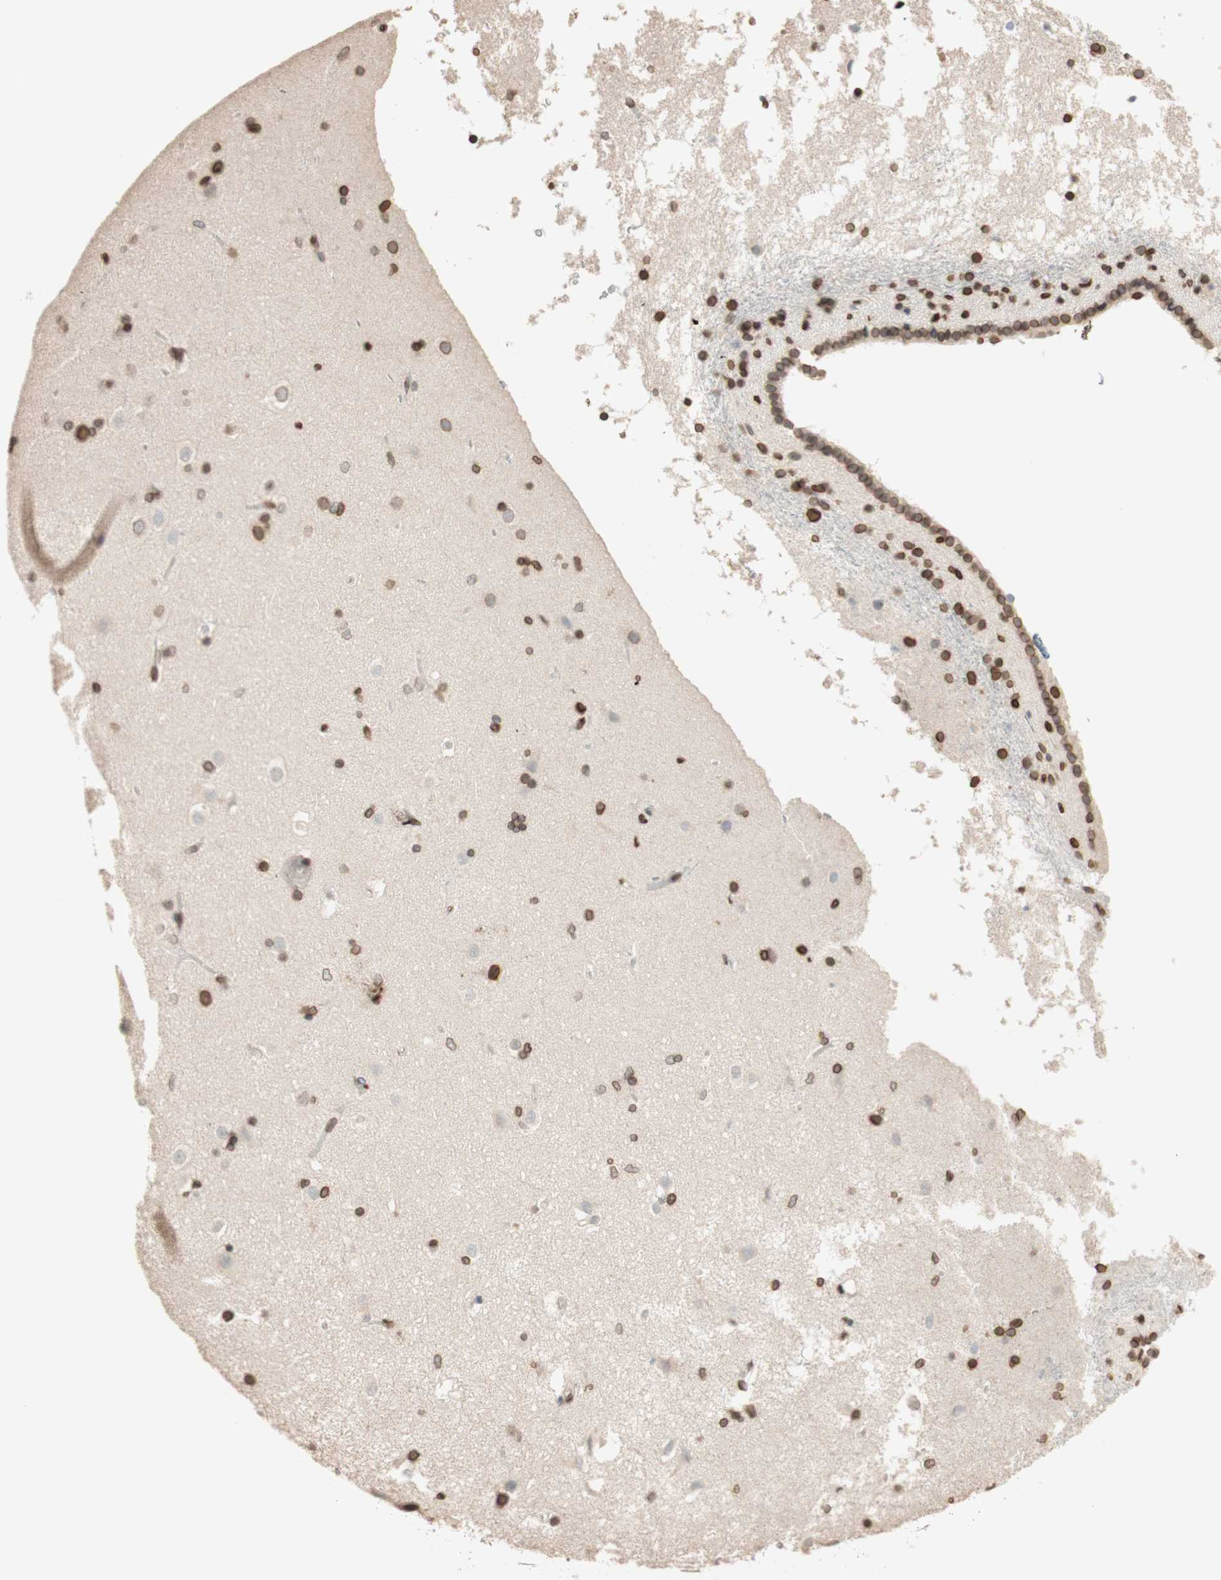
{"staining": {"intensity": "moderate", "quantity": ">75%", "location": "cytoplasmic/membranous,nuclear"}, "tissue": "caudate", "cell_type": "Glial cells", "image_type": "normal", "snomed": [{"axis": "morphology", "description": "Normal tissue, NOS"}, {"axis": "topography", "description": "Lateral ventricle wall"}], "caption": "There is medium levels of moderate cytoplasmic/membranous,nuclear staining in glial cells of normal caudate, as demonstrated by immunohistochemical staining (brown color).", "gene": "TMPO", "patient": {"sex": "female", "age": 19}}